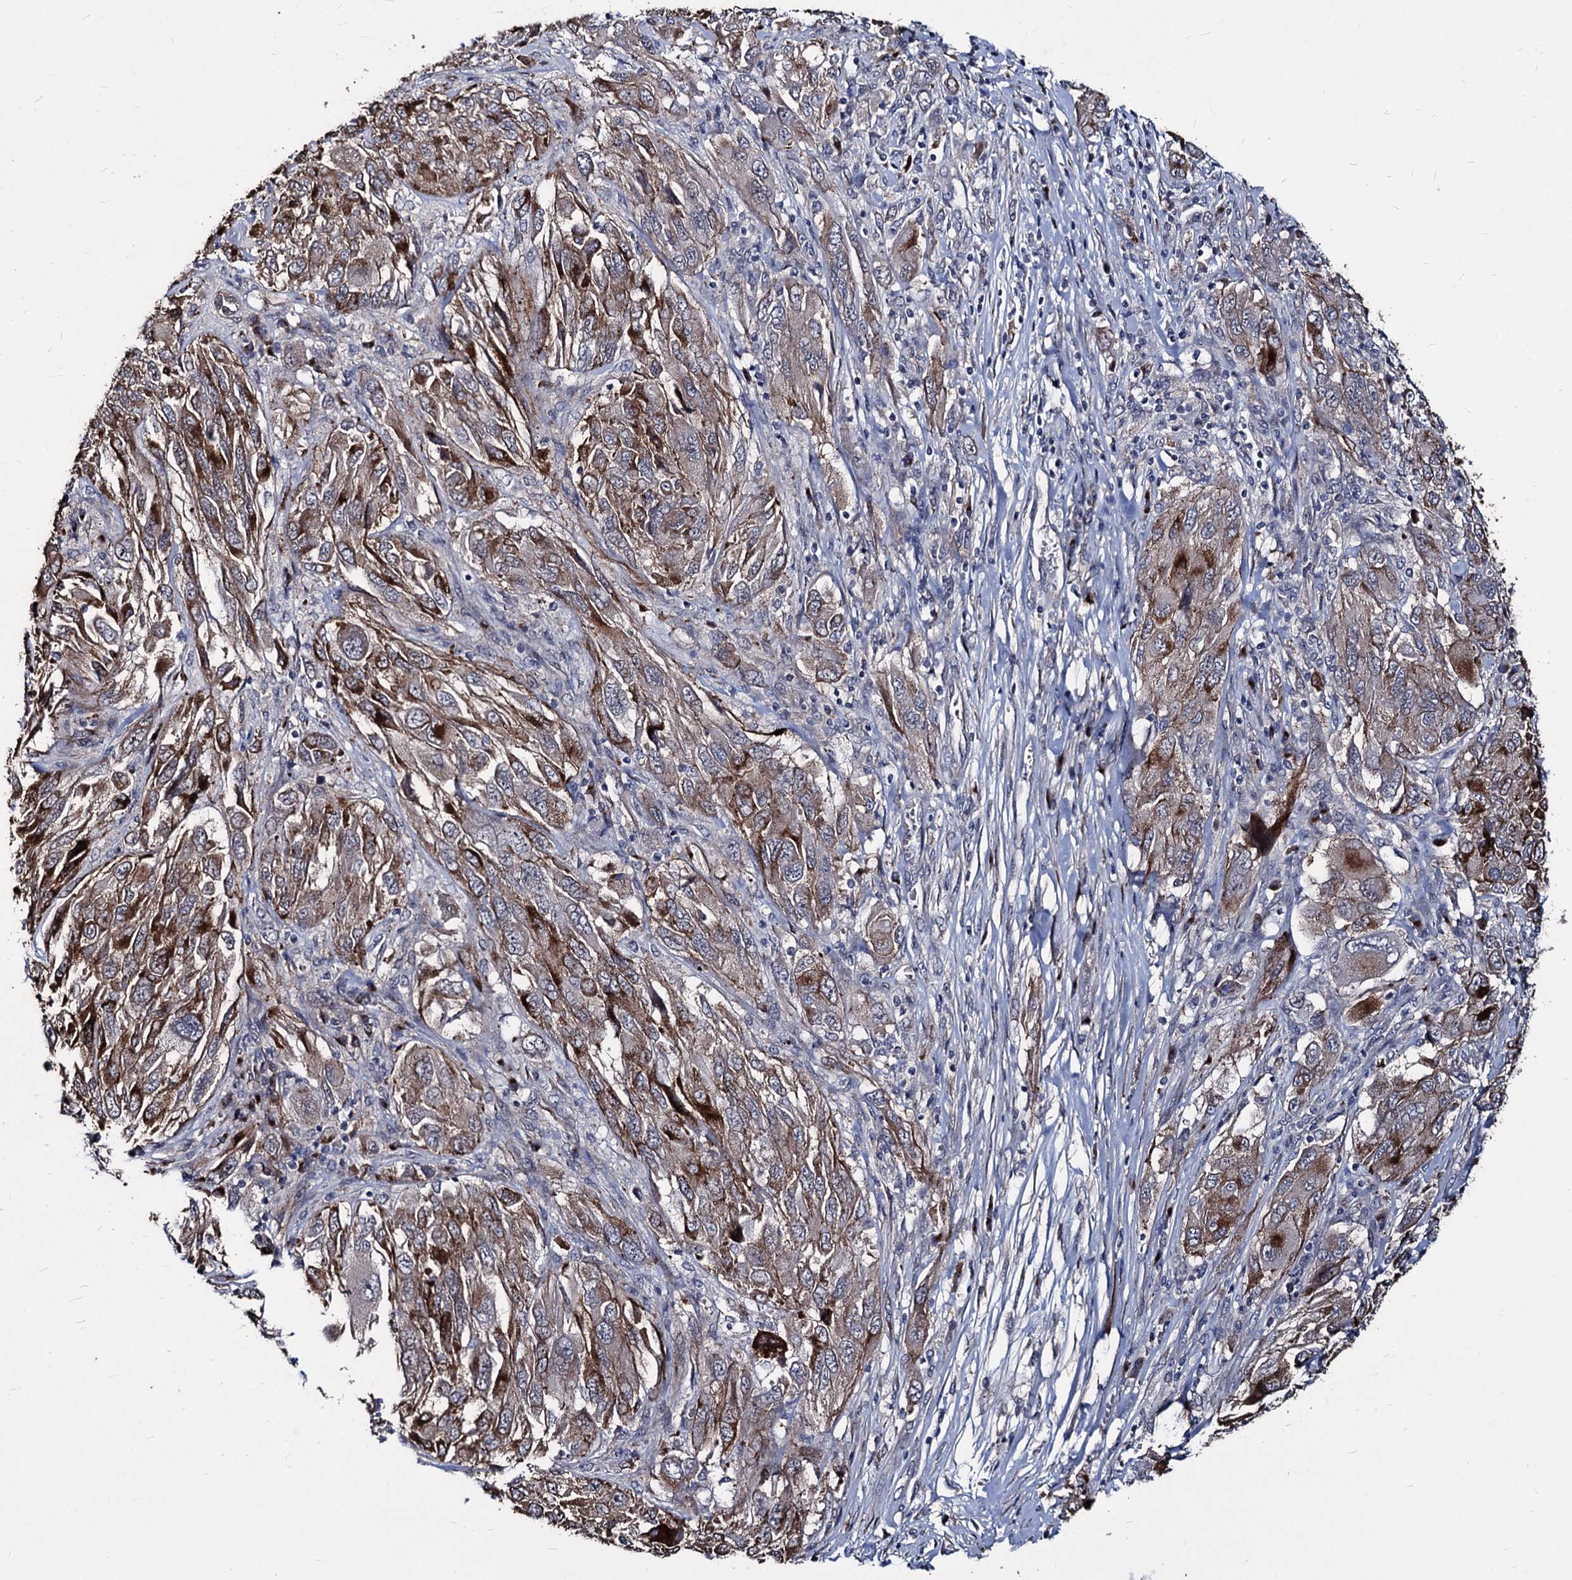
{"staining": {"intensity": "moderate", "quantity": ">75%", "location": "cytoplasmic/membranous"}, "tissue": "melanoma", "cell_type": "Tumor cells", "image_type": "cancer", "snomed": [{"axis": "morphology", "description": "Malignant melanoma, NOS"}, {"axis": "topography", "description": "Skin"}], "caption": "This is an image of immunohistochemistry staining of malignant melanoma, which shows moderate expression in the cytoplasmic/membranous of tumor cells.", "gene": "SMAGP", "patient": {"sex": "female", "age": 91}}